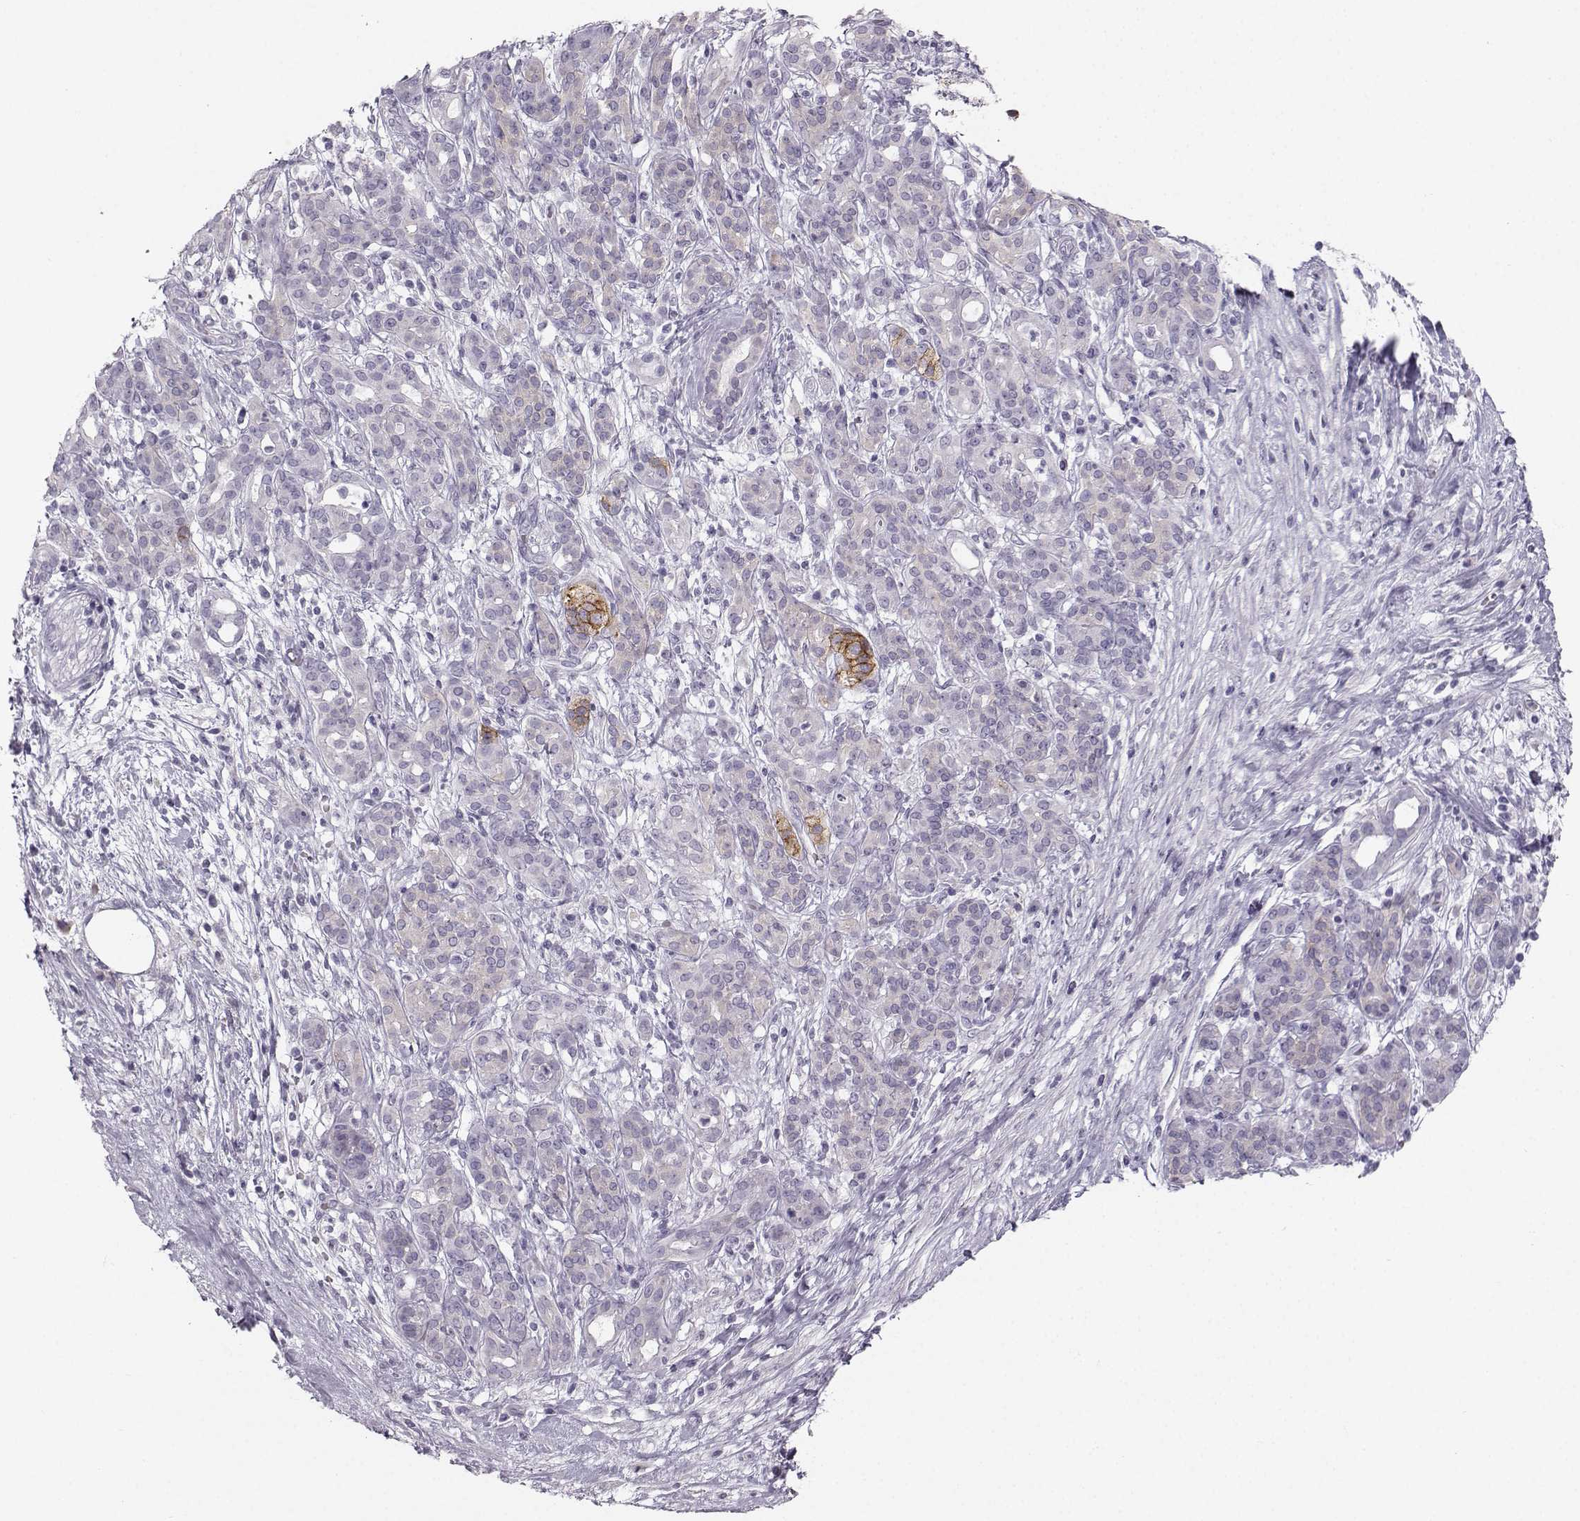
{"staining": {"intensity": "negative", "quantity": "none", "location": "none"}, "tissue": "pancreatic cancer", "cell_type": "Tumor cells", "image_type": "cancer", "snomed": [{"axis": "morphology", "description": "Adenocarcinoma, NOS"}, {"axis": "topography", "description": "Pancreas"}], "caption": "DAB (3,3'-diaminobenzidine) immunohistochemical staining of adenocarcinoma (pancreatic) shows no significant expression in tumor cells.", "gene": "CASR", "patient": {"sex": "male", "age": 44}}